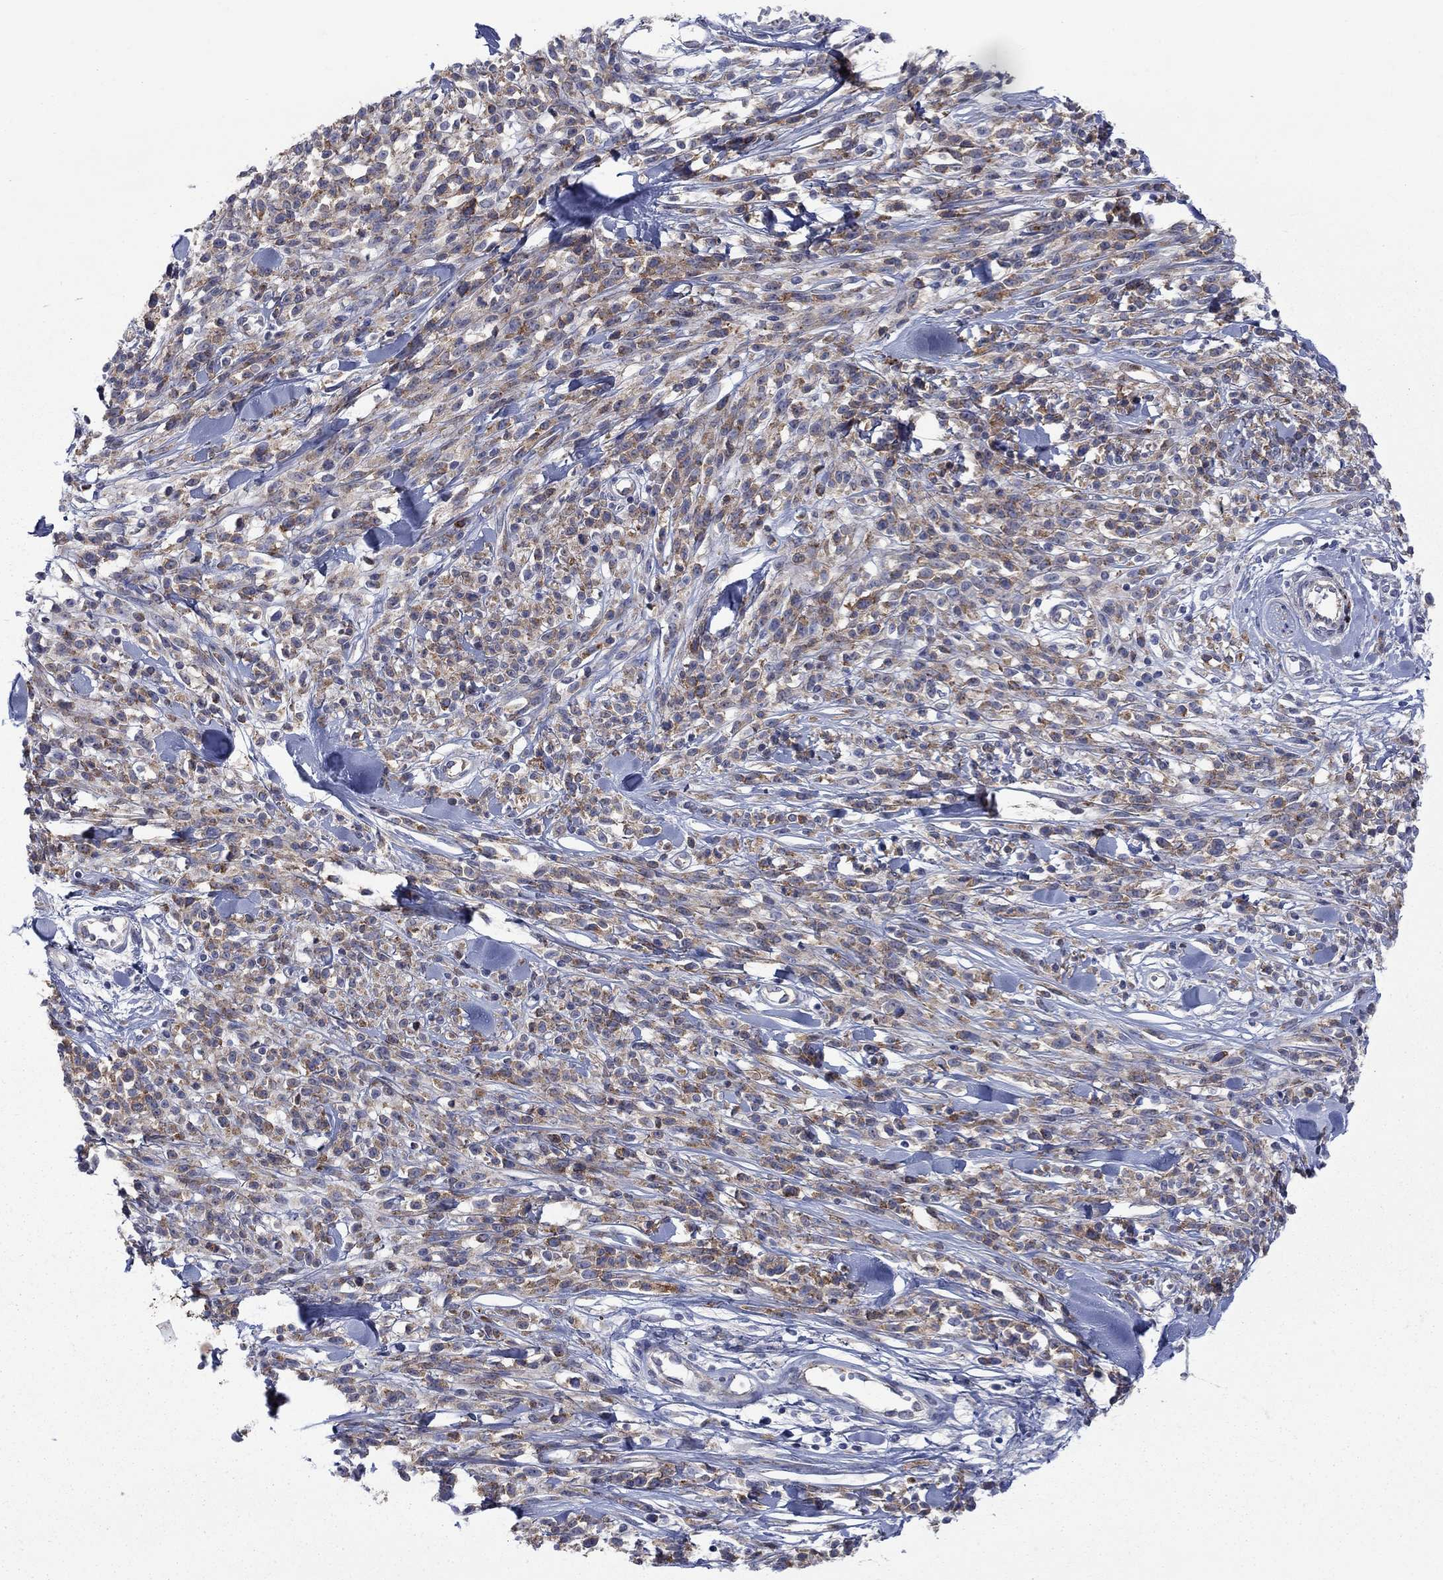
{"staining": {"intensity": "moderate", "quantity": "25%-75%", "location": "cytoplasmic/membranous"}, "tissue": "melanoma", "cell_type": "Tumor cells", "image_type": "cancer", "snomed": [{"axis": "morphology", "description": "Malignant melanoma, NOS"}, {"axis": "topography", "description": "Skin"}, {"axis": "topography", "description": "Skin of trunk"}], "caption": "A high-resolution histopathology image shows immunohistochemistry staining of malignant melanoma, which displays moderate cytoplasmic/membranous staining in about 25%-75% of tumor cells.", "gene": "FXR1", "patient": {"sex": "male", "age": 74}}